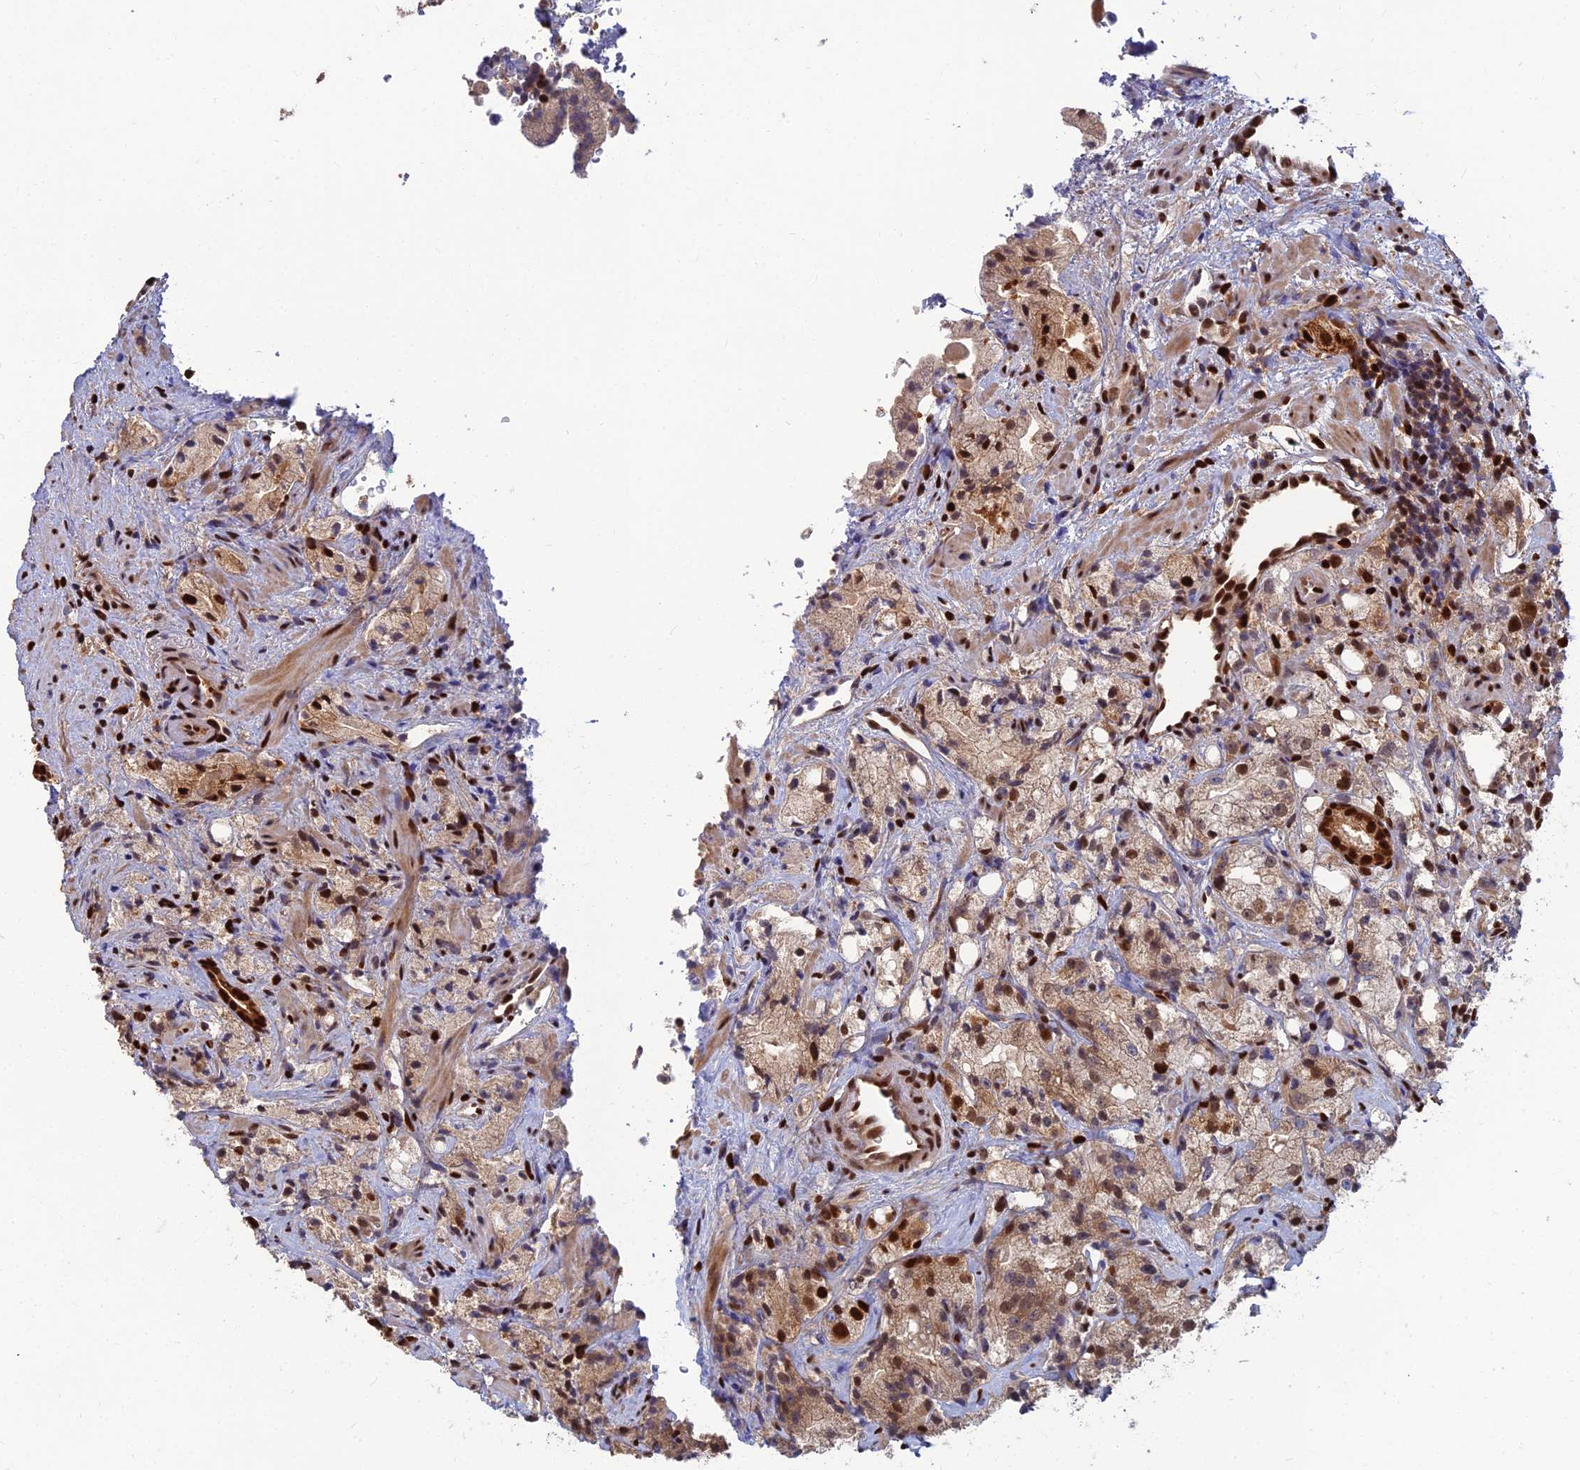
{"staining": {"intensity": "strong", "quantity": "25%-75%", "location": "cytoplasmic/membranous,nuclear"}, "tissue": "prostate cancer", "cell_type": "Tumor cells", "image_type": "cancer", "snomed": [{"axis": "morphology", "description": "Adenocarcinoma, High grade"}, {"axis": "topography", "description": "Prostate"}], "caption": "Immunohistochemistry (DAB (3,3'-diaminobenzidine)) staining of human adenocarcinoma (high-grade) (prostate) demonstrates strong cytoplasmic/membranous and nuclear protein positivity in about 25%-75% of tumor cells.", "gene": "DNPEP", "patient": {"sex": "male", "age": 64}}